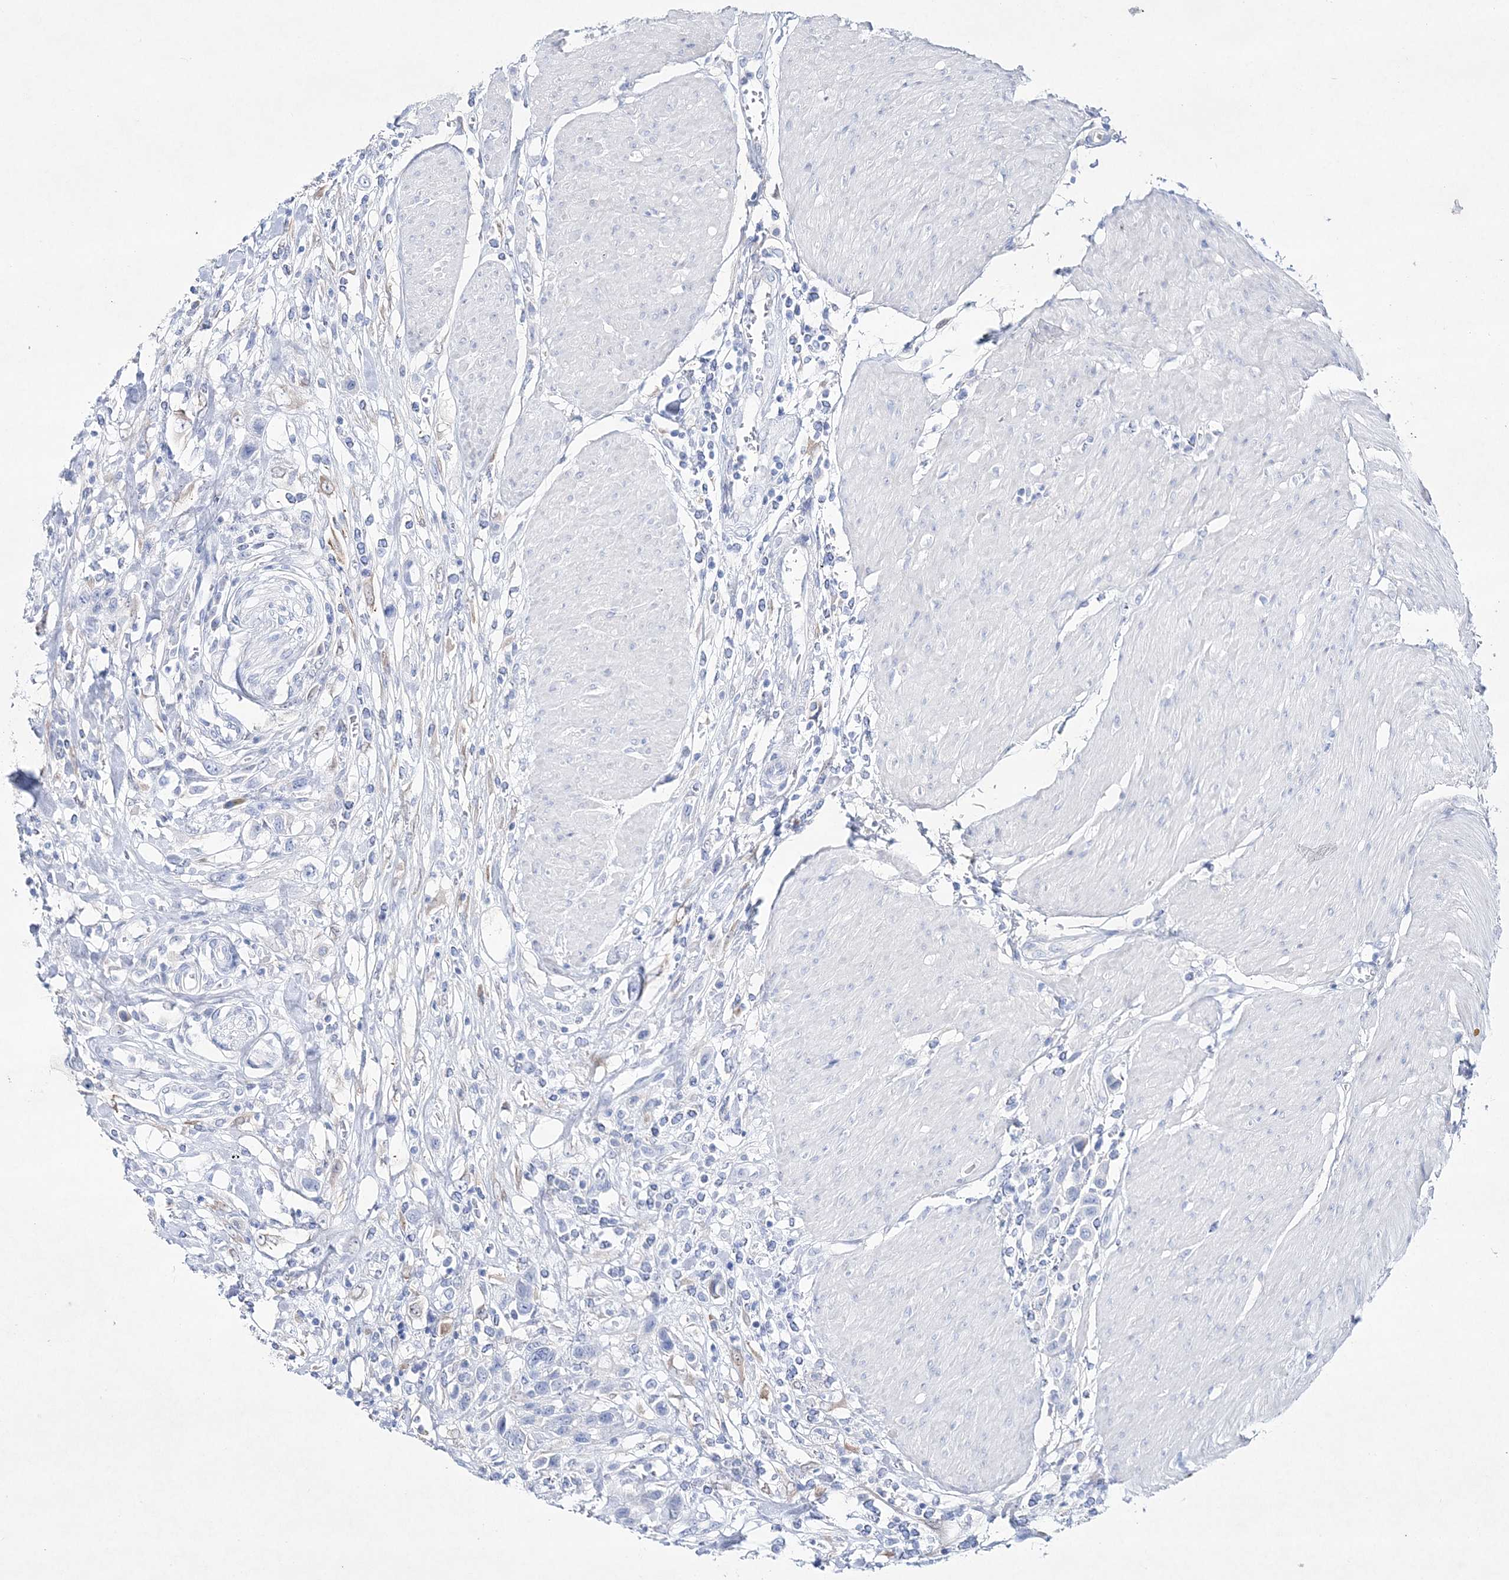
{"staining": {"intensity": "negative", "quantity": "none", "location": "none"}, "tissue": "urothelial cancer", "cell_type": "Tumor cells", "image_type": "cancer", "snomed": [{"axis": "morphology", "description": "Urothelial carcinoma, High grade"}, {"axis": "topography", "description": "Urinary bladder"}], "caption": "There is no significant positivity in tumor cells of urothelial carcinoma (high-grade).", "gene": "SPINK7", "patient": {"sex": "male", "age": 50}}